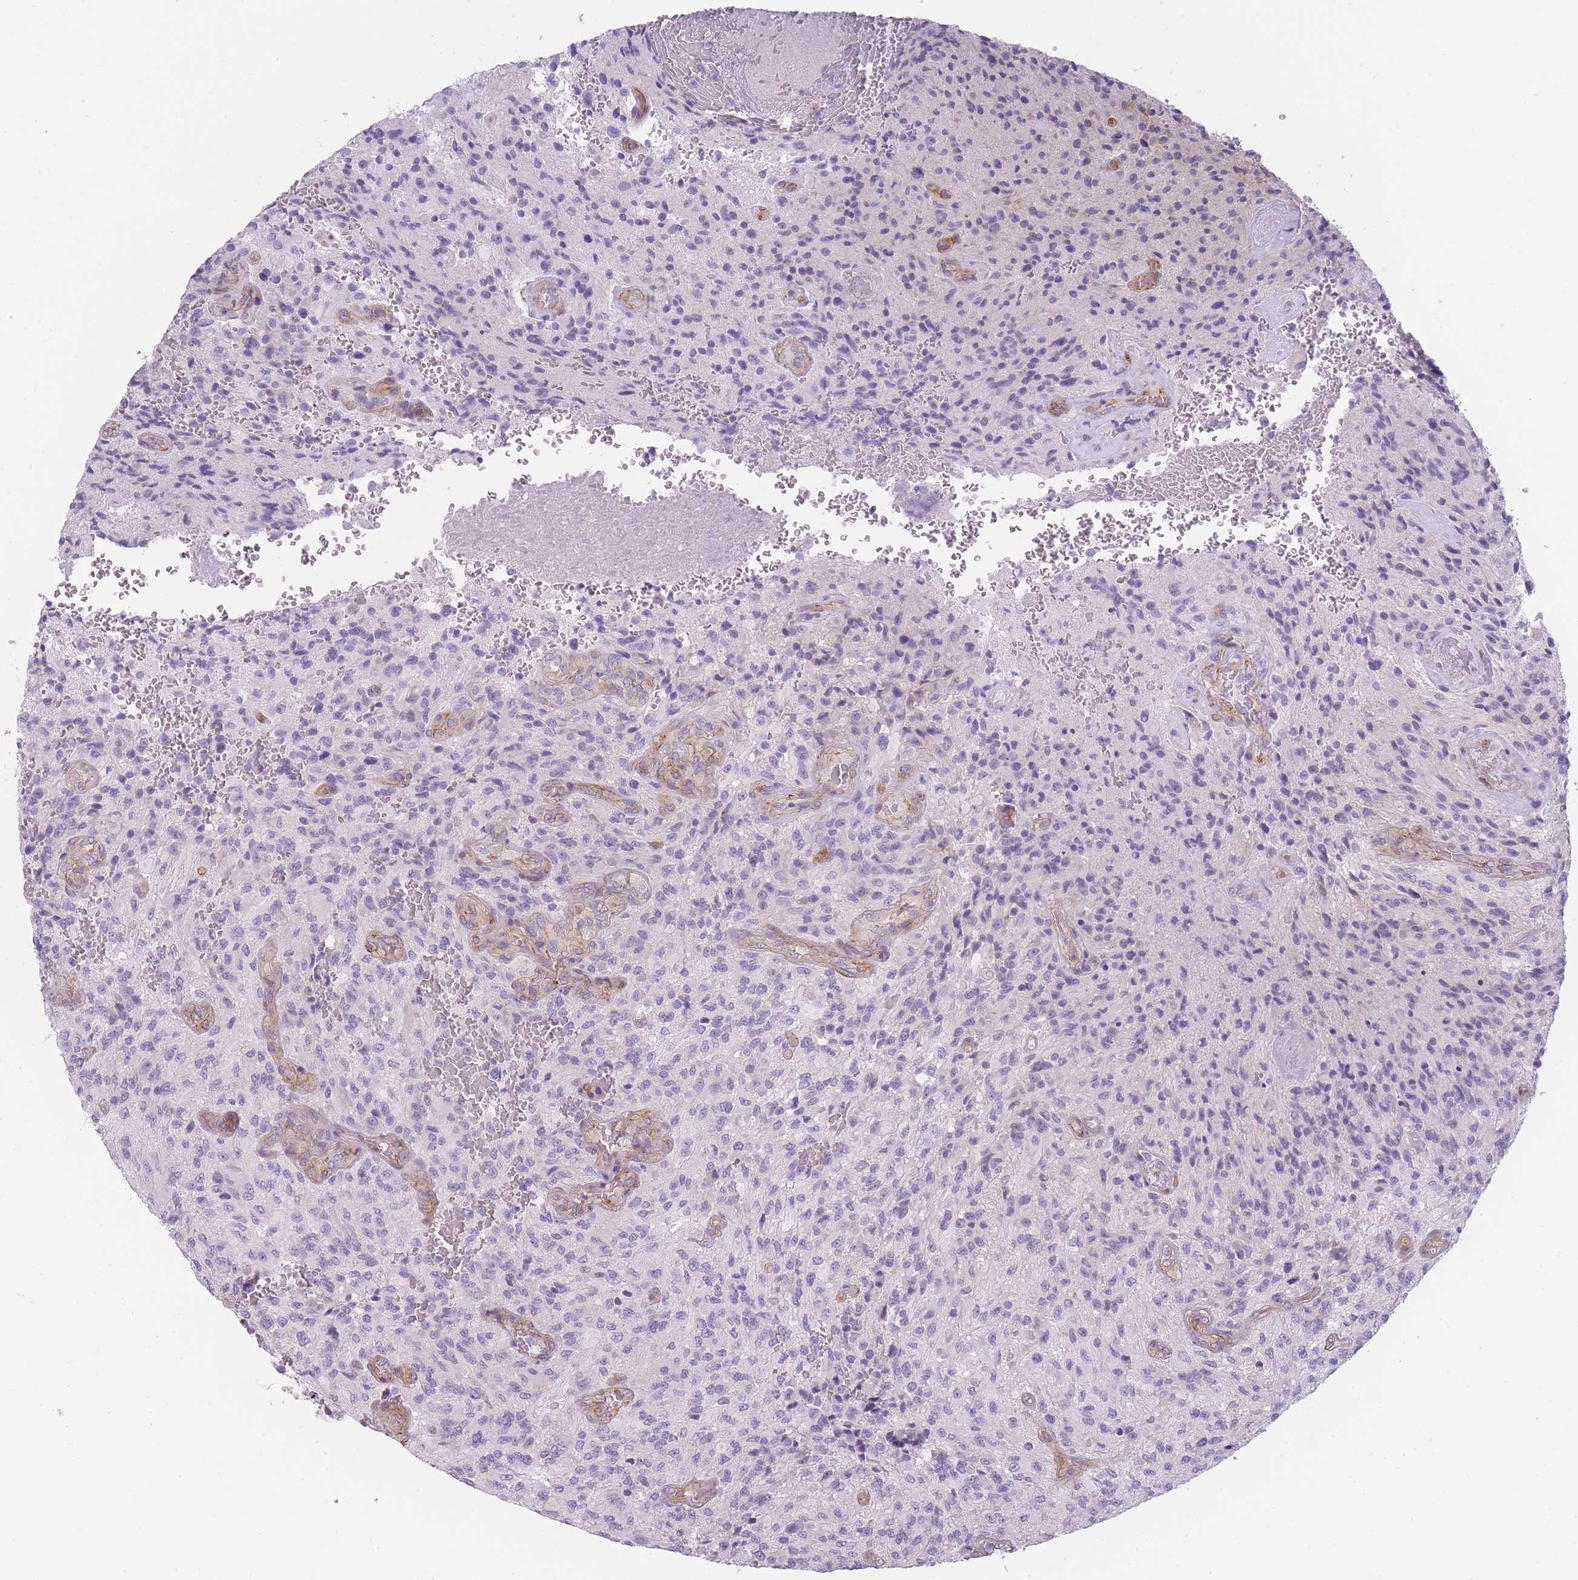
{"staining": {"intensity": "negative", "quantity": "none", "location": "none"}, "tissue": "glioma", "cell_type": "Tumor cells", "image_type": "cancer", "snomed": [{"axis": "morphology", "description": "Normal tissue, NOS"}, {"axis": "morphology", "description": "Glioma, malignant, High grade"}, {"axis": "topography", "description": "Cerebral cortex"}], "caption": "Tumor cells show no significant staining in glioma.", "gene": "OR6B3", "patient": {"sex": "male", "age": 56}}